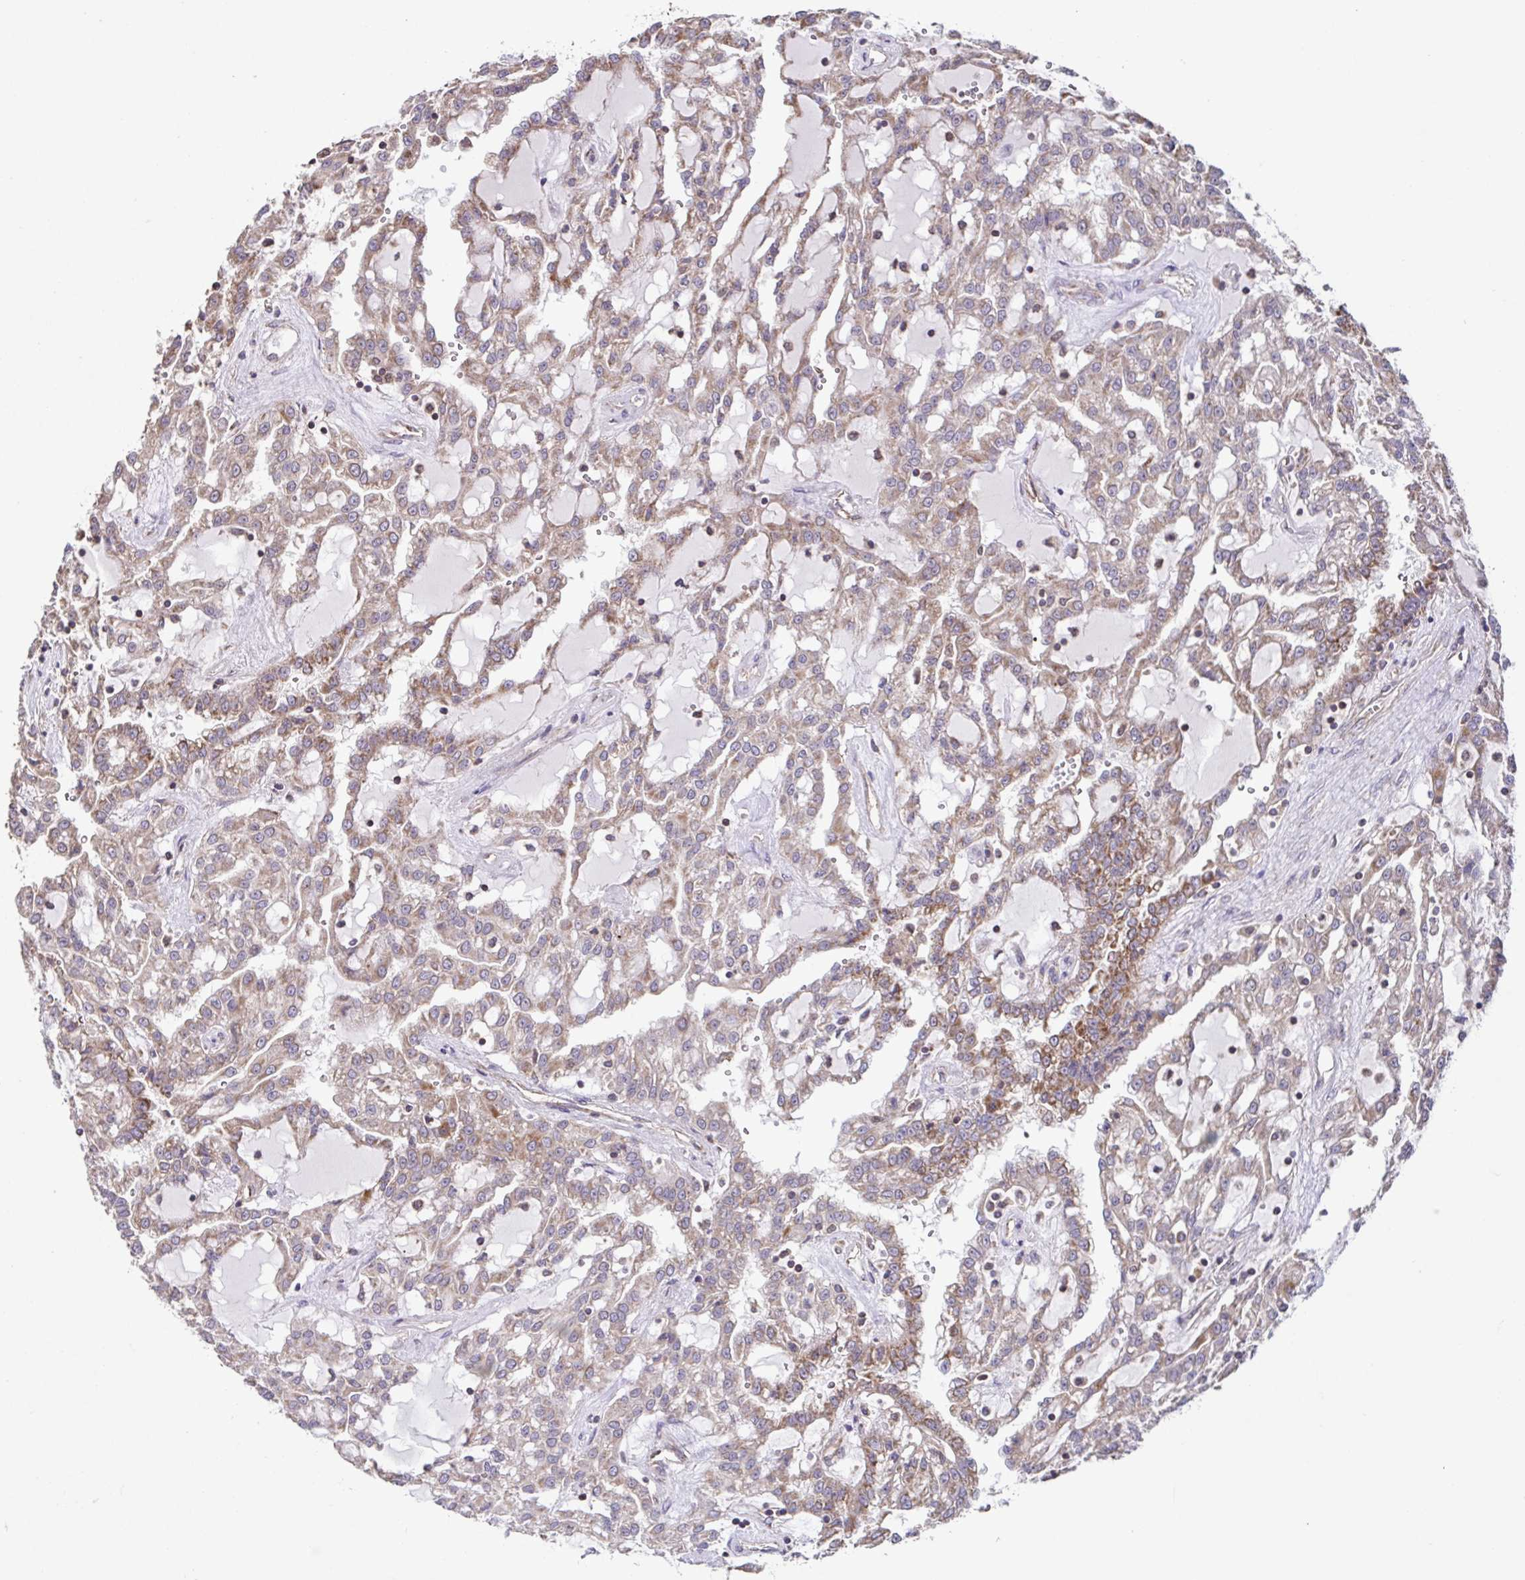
{"staining": {"intensity": "weak", "quantity": ">75%", "location": "cytoplasmic/membranous"}, "tissue": "renal cancer", "cell_type": "Tumor cells", "image_type": "cancer", "snomed": [{"axis": "morphology", "description": "Adenocarcinoma, NOS"}, {"axis": "topography", "description": "Kidney"}], "caption": "About >75% of tumor cells in renal adenocarcinoma show weak cytoplasmic/membranous protein positivity as visualized by brown immunohistochemical staining.", "gene": "DIP2B", "patient": {"sex": "male", "age": 63}}